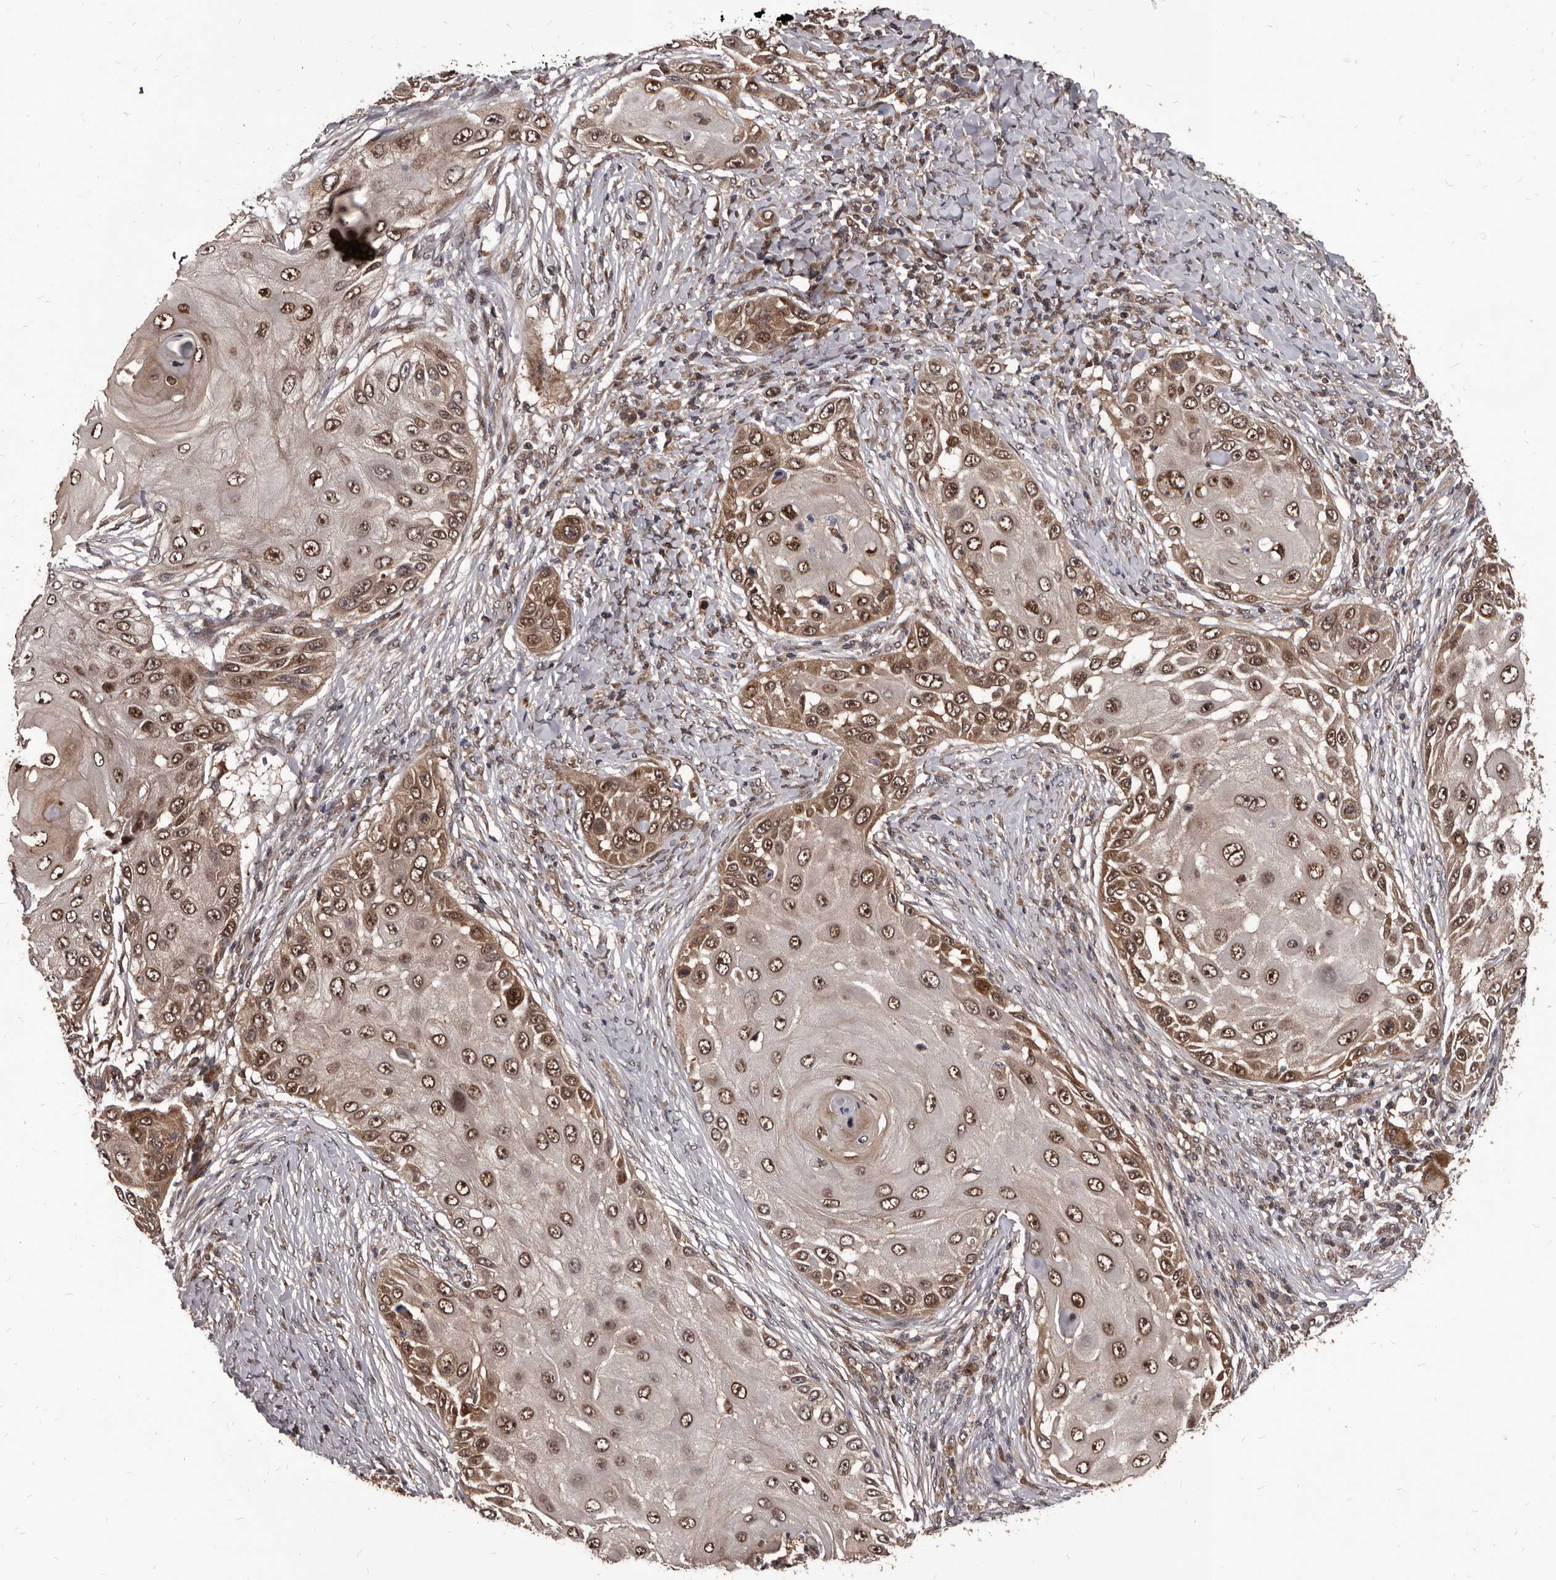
{"staining": {"intensity": "moderate", "quantity": ">75%", "location": "cytoplasmic/membranous,nuclear"}, "tissue": "skin cancer", "cell_type": "Tumor cells", "image_type": "cancer", "snomed": [{"axis": "morphology", "description": "Squamous cell carcinoma, NOS"}, {"axis": "topography", "description": "Skin"}], "caption": "DAB (3,3'-diaminobenzidine) immunohistochemical staining of human skin squamous cell carcinoma demonstrates moderate cytoplasmic/membranous and nuclear protein staining in about >75% of tumor cells.", "gene": "MAP3K14", "patient": {"sex": "female", "age": 44}}